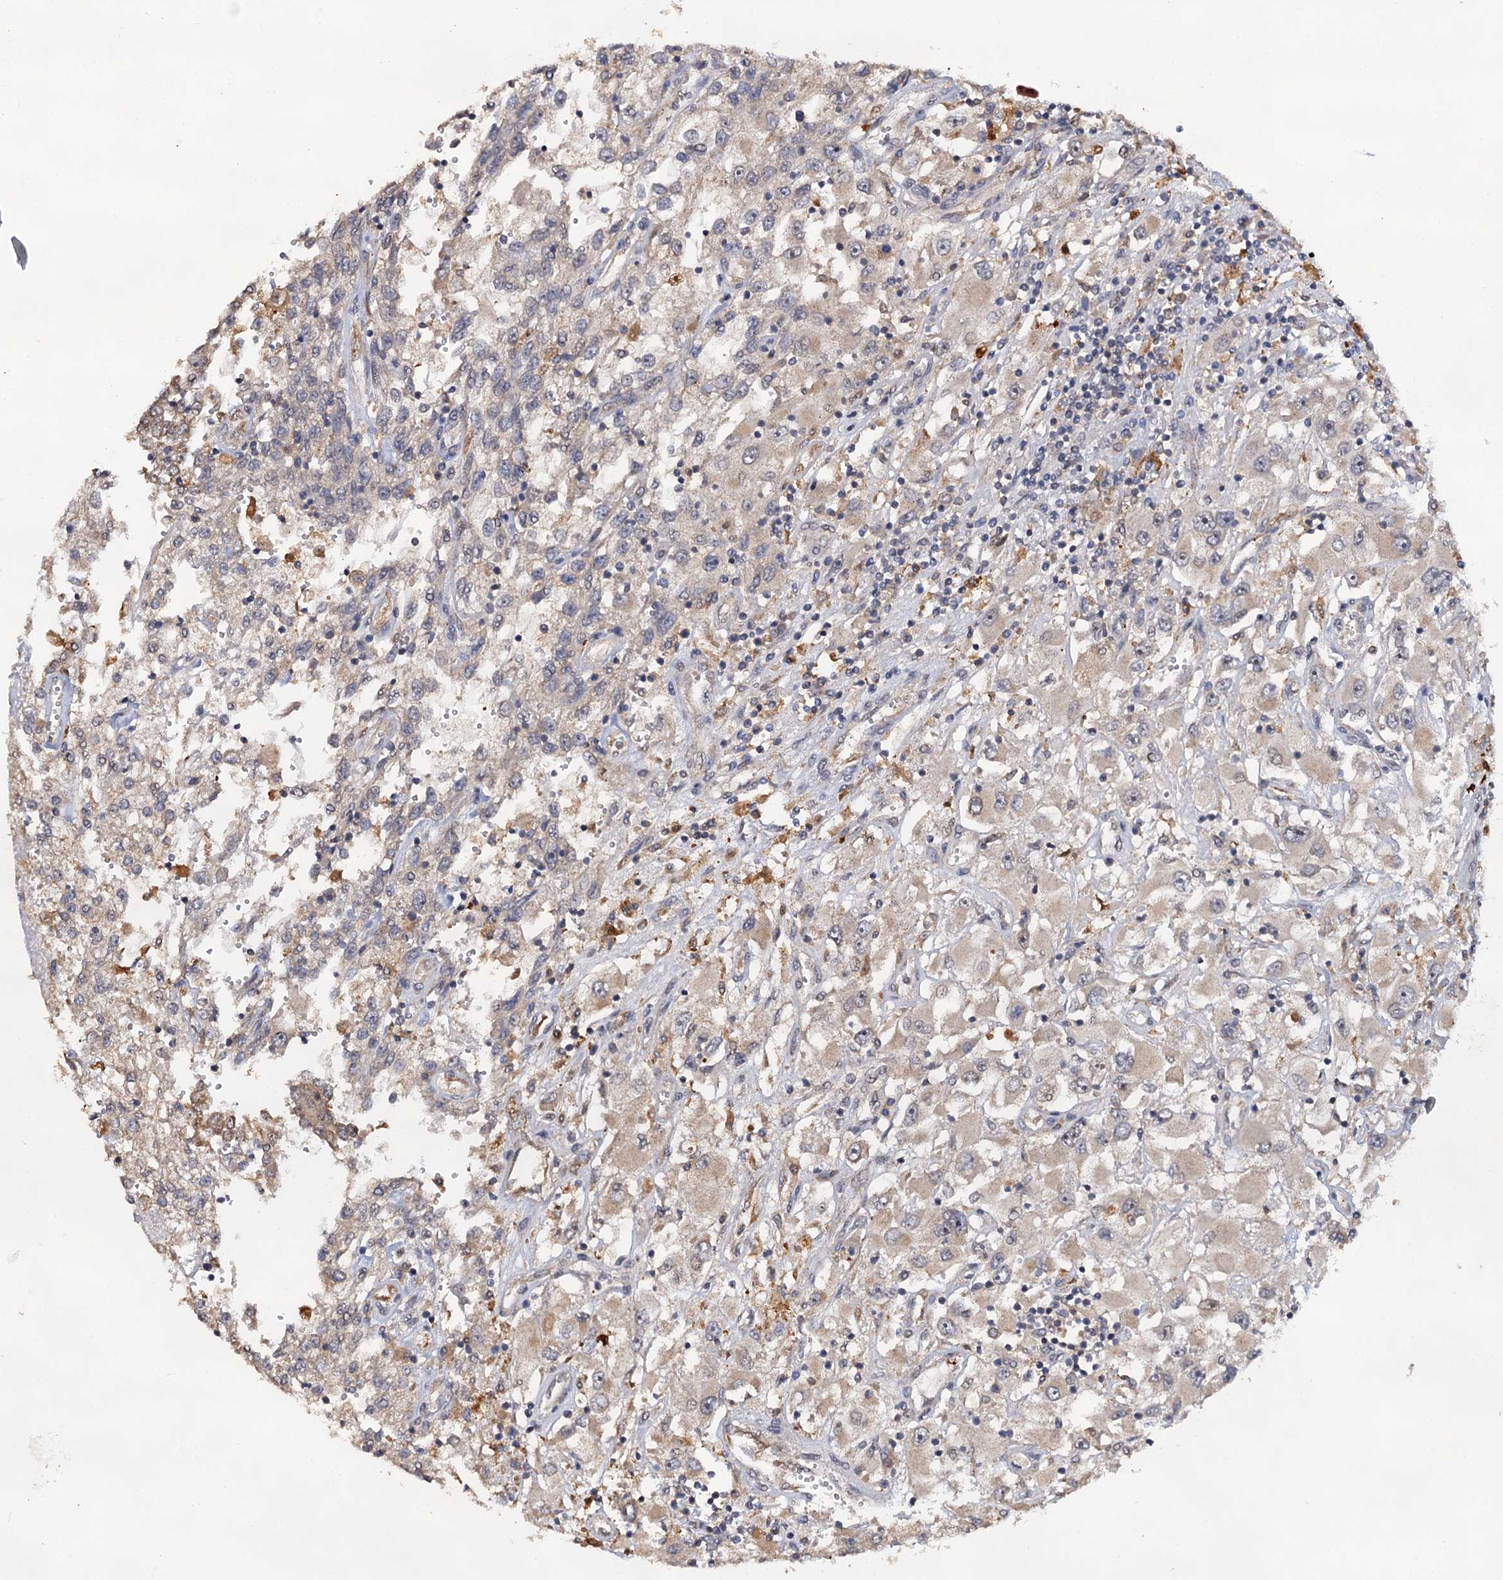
{"staining": {"intensity": "weak", "quantity": "25%-75%", "location": "cytoplasmic/membranous"}, "tissue": "renal cancer", "cell_type": "Tumor cells", "image_type": "cancer", "snomed": [{"axis": "morphology", "description": "Adenocarcinoma, NOS"}, {"axis": "topography", "description": "Kidney"}], "caption": "A high-resolution histopathology image shows immunohistochemistry staining of renal adenocarcinoma, which demonstrates weak cytoplasmic/membranous positivity in about 25%-75% of tumor cells.", "gene": "LRRC63", "patient": {"sex": "female", "age": 52}}